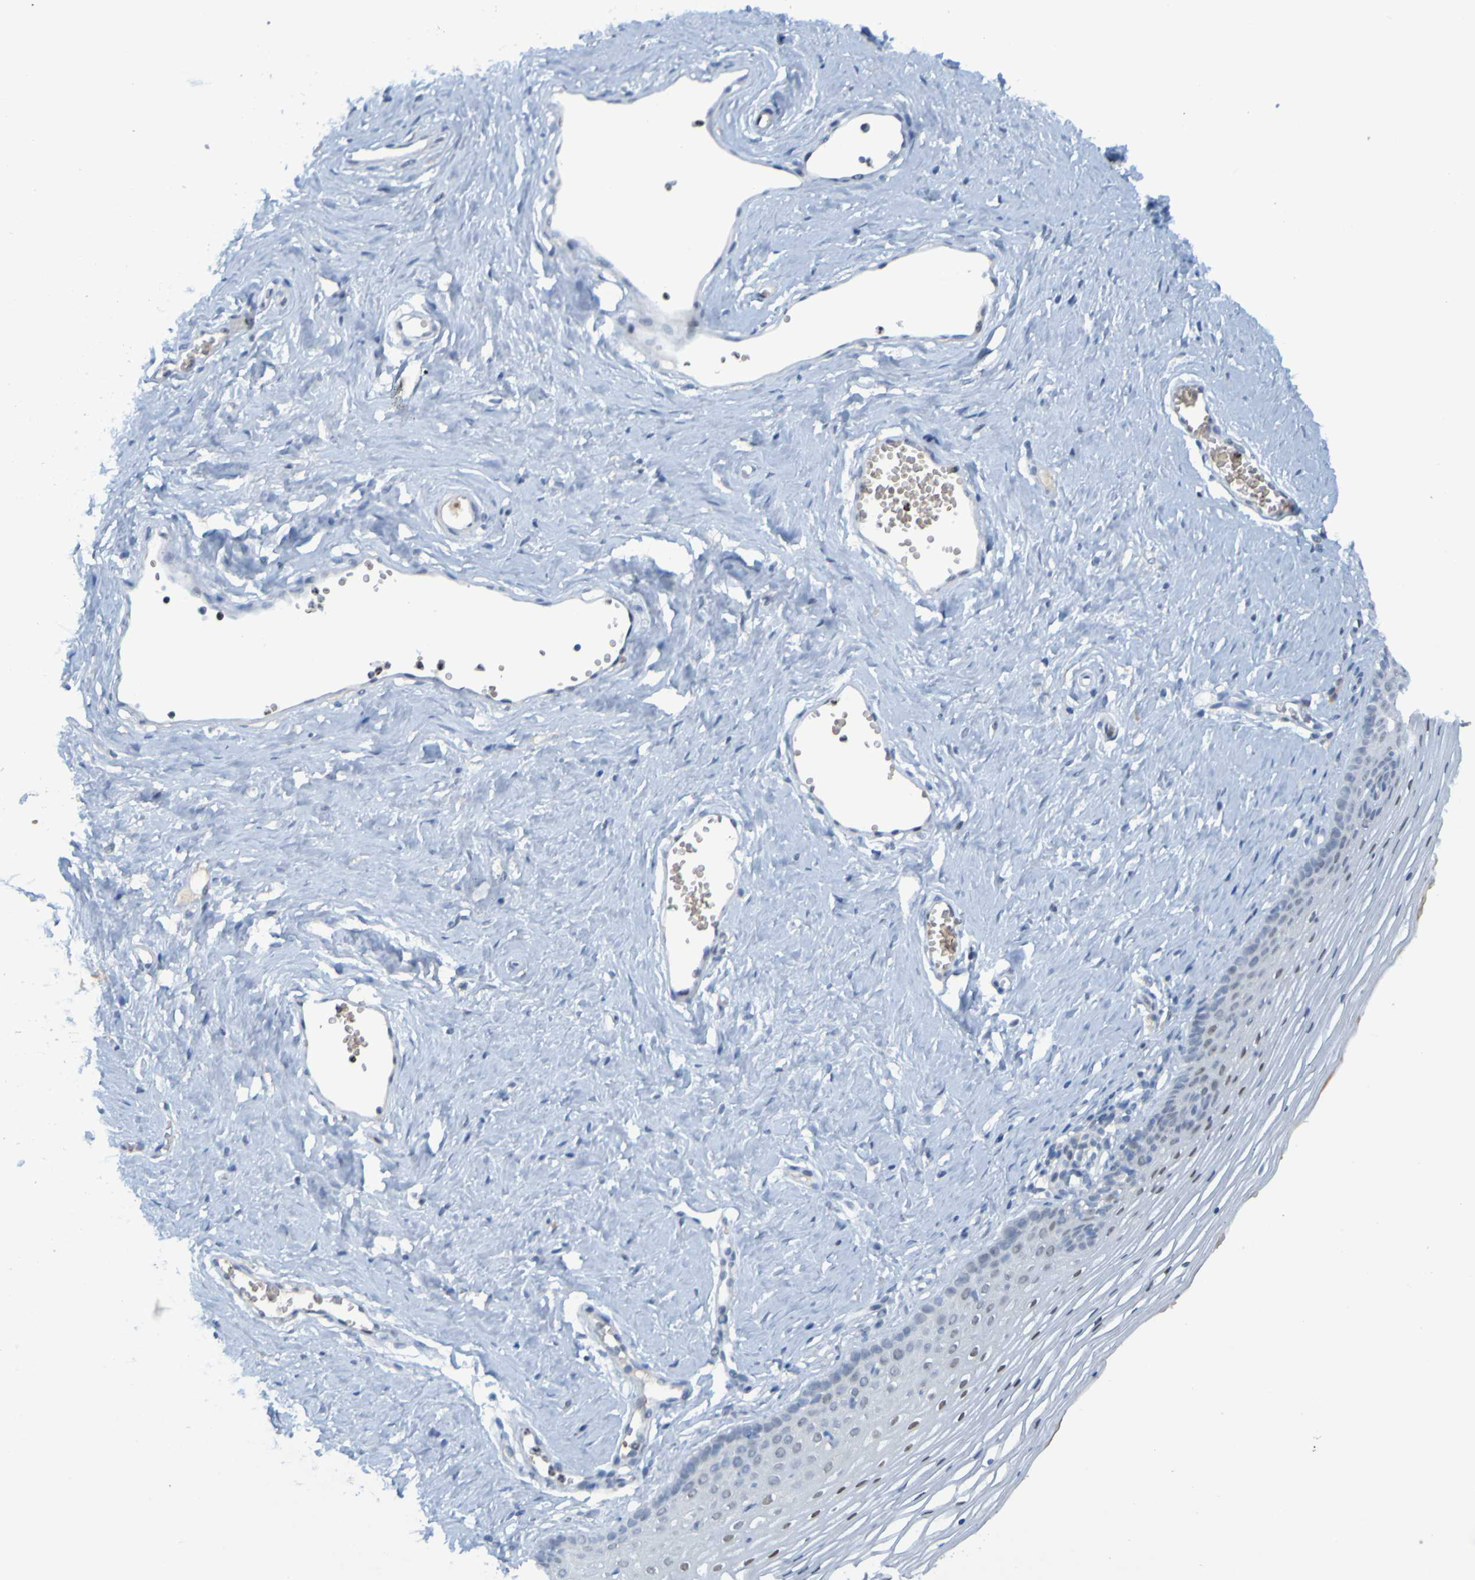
{"staining": {"intensity": "moderate", "quantity": "<25%", "location": "nuclear"}, "tissue": "vagina", "cell_type": "Squamous epithelial cells", "image_type": "normal", "snomed": [{"axis": "morphology", "description": "Normal tissue, NOS"}, {"axis": "topography", "description": "Vagina"}], "caption": "A low amount of moderate nuclear expression is present in approximately <25% of squamous epithelial cells in benign vagina.", "gene": "USP36", "patient": {"sex": "female", "age": 32}}